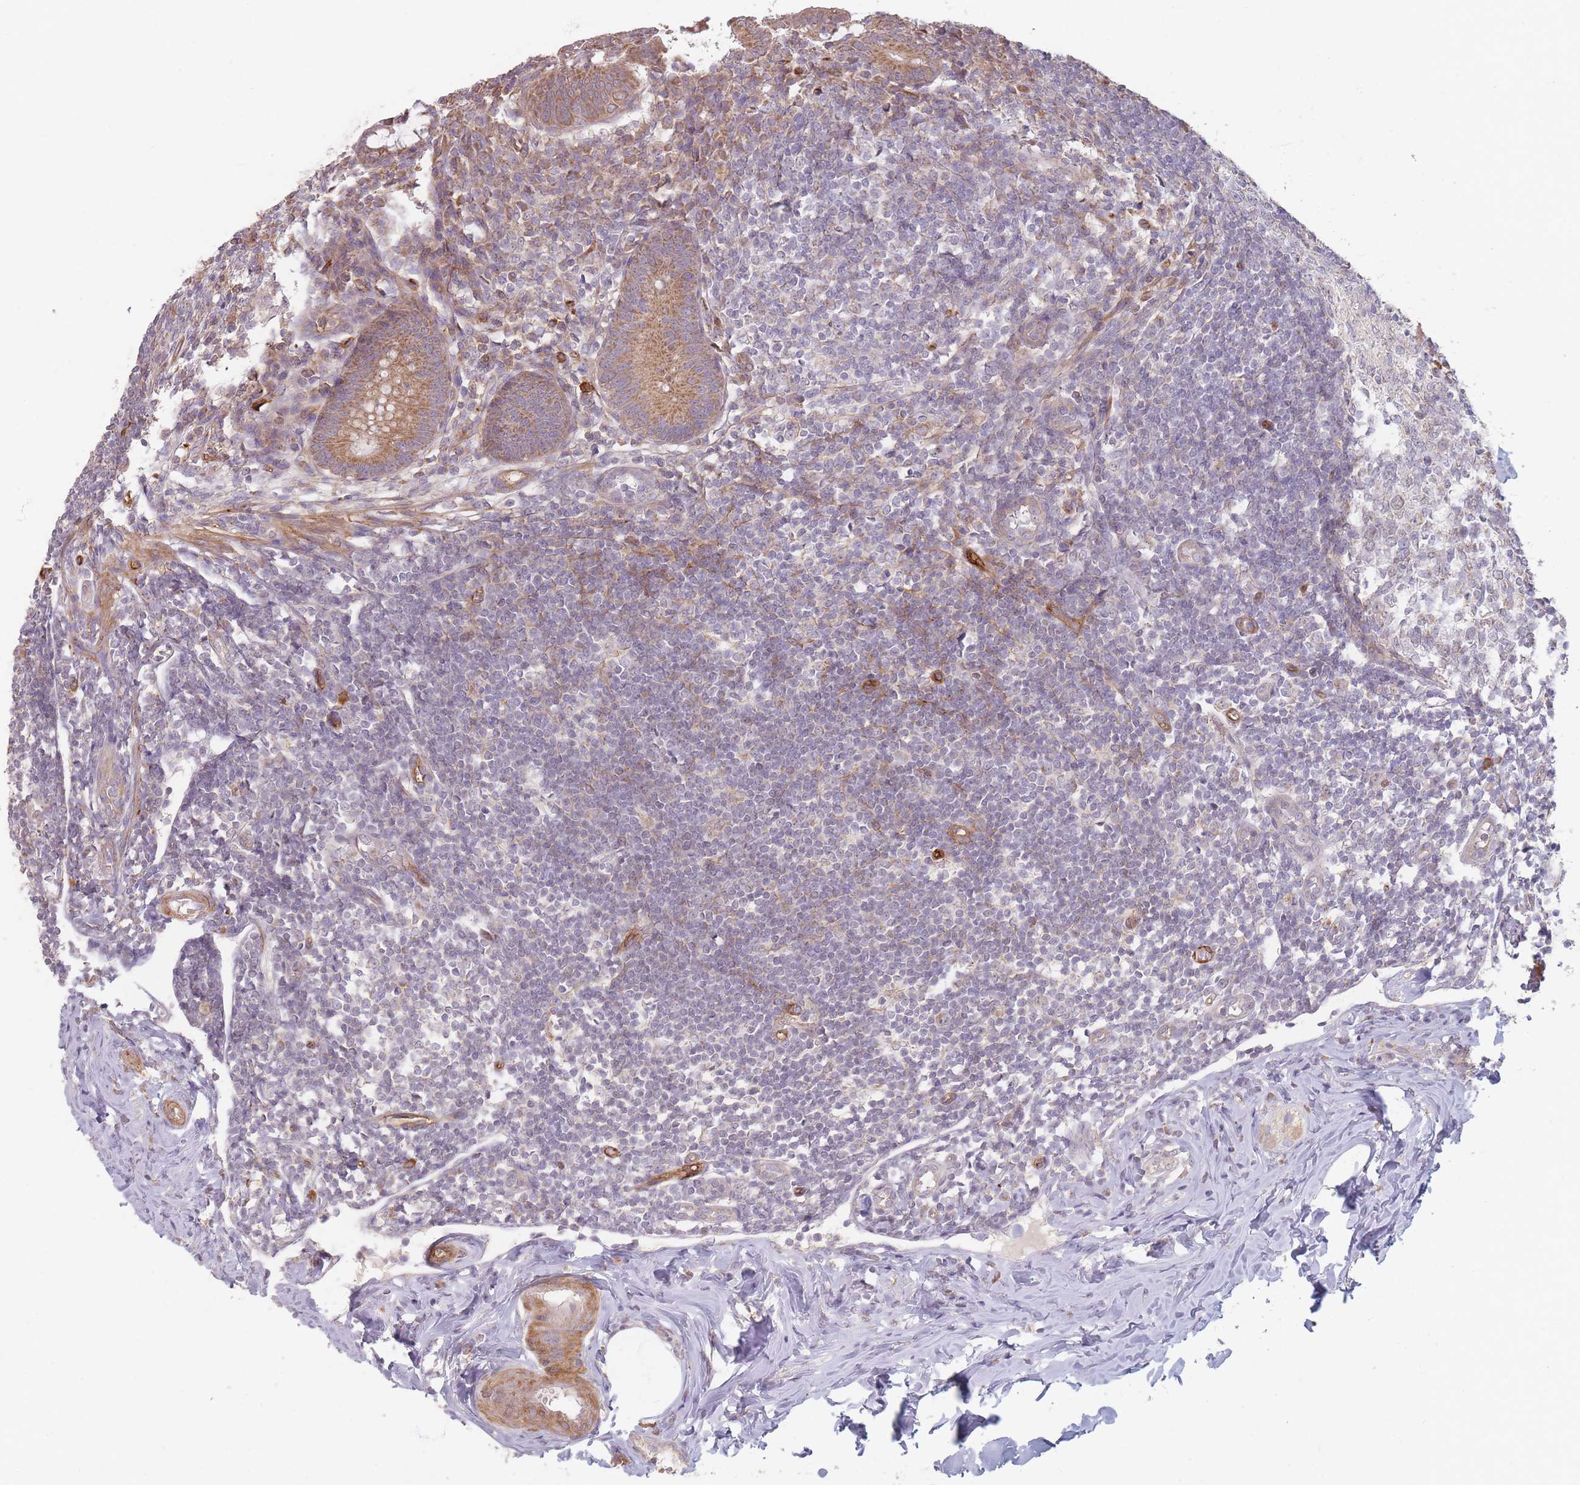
{"staining": {"intensity": "moderate", "quantity": ">75%", "location": "cytoplasmic/membranous"}, "tissue": "appendix", "cell_type": "Glandular cells", "image_type": "normal", "snomed": [{"axis": "morphology", "description": "Normal tissue, NOS"}, {"axis": "topography", "description": "Appendix"}], "caption": "Immunohistochemical staining of normal appendix demonstrates medium levels of moderate cytoplasmic/membranous expression in approximately >75% of glandular cells.", "gene": "MRPS6", "patient": {"sex": "female", "age": 33}}